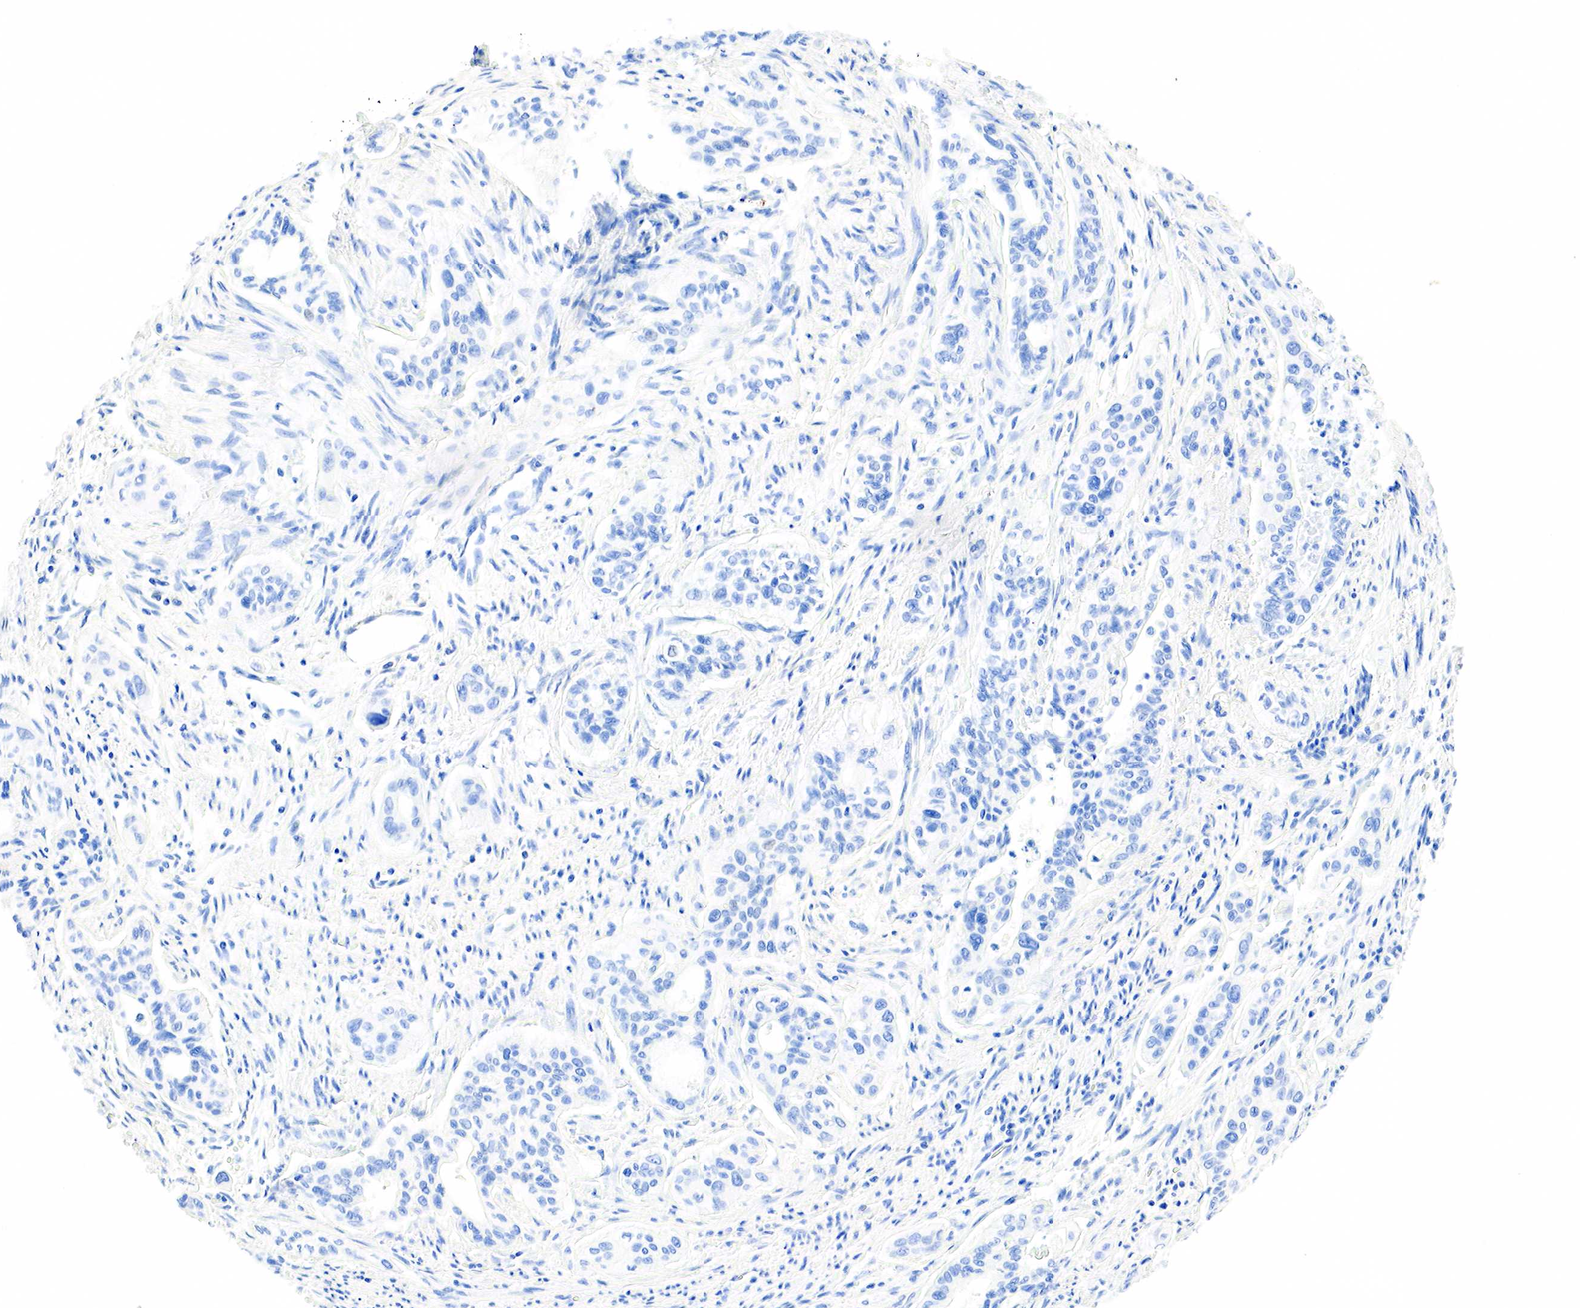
{"staining": {"intensity": "negative", "quantity": "none", "location": "none"}, "tissue": "pancreatic cancer", "cell_type": "Tumor cells", "image_type": "cancer", "snomed": [{"axis": "morphology", "description": "Adenocarcinoma, NOS"}, {"axis": "topography", "description": "Pancreas"}], "caption": "The IHC photomicrograph has no significant staining in tumor cells of pancreatic cancer tissue.", "gene": "PTH", "patient": {"sex": "male", "age": 77}}